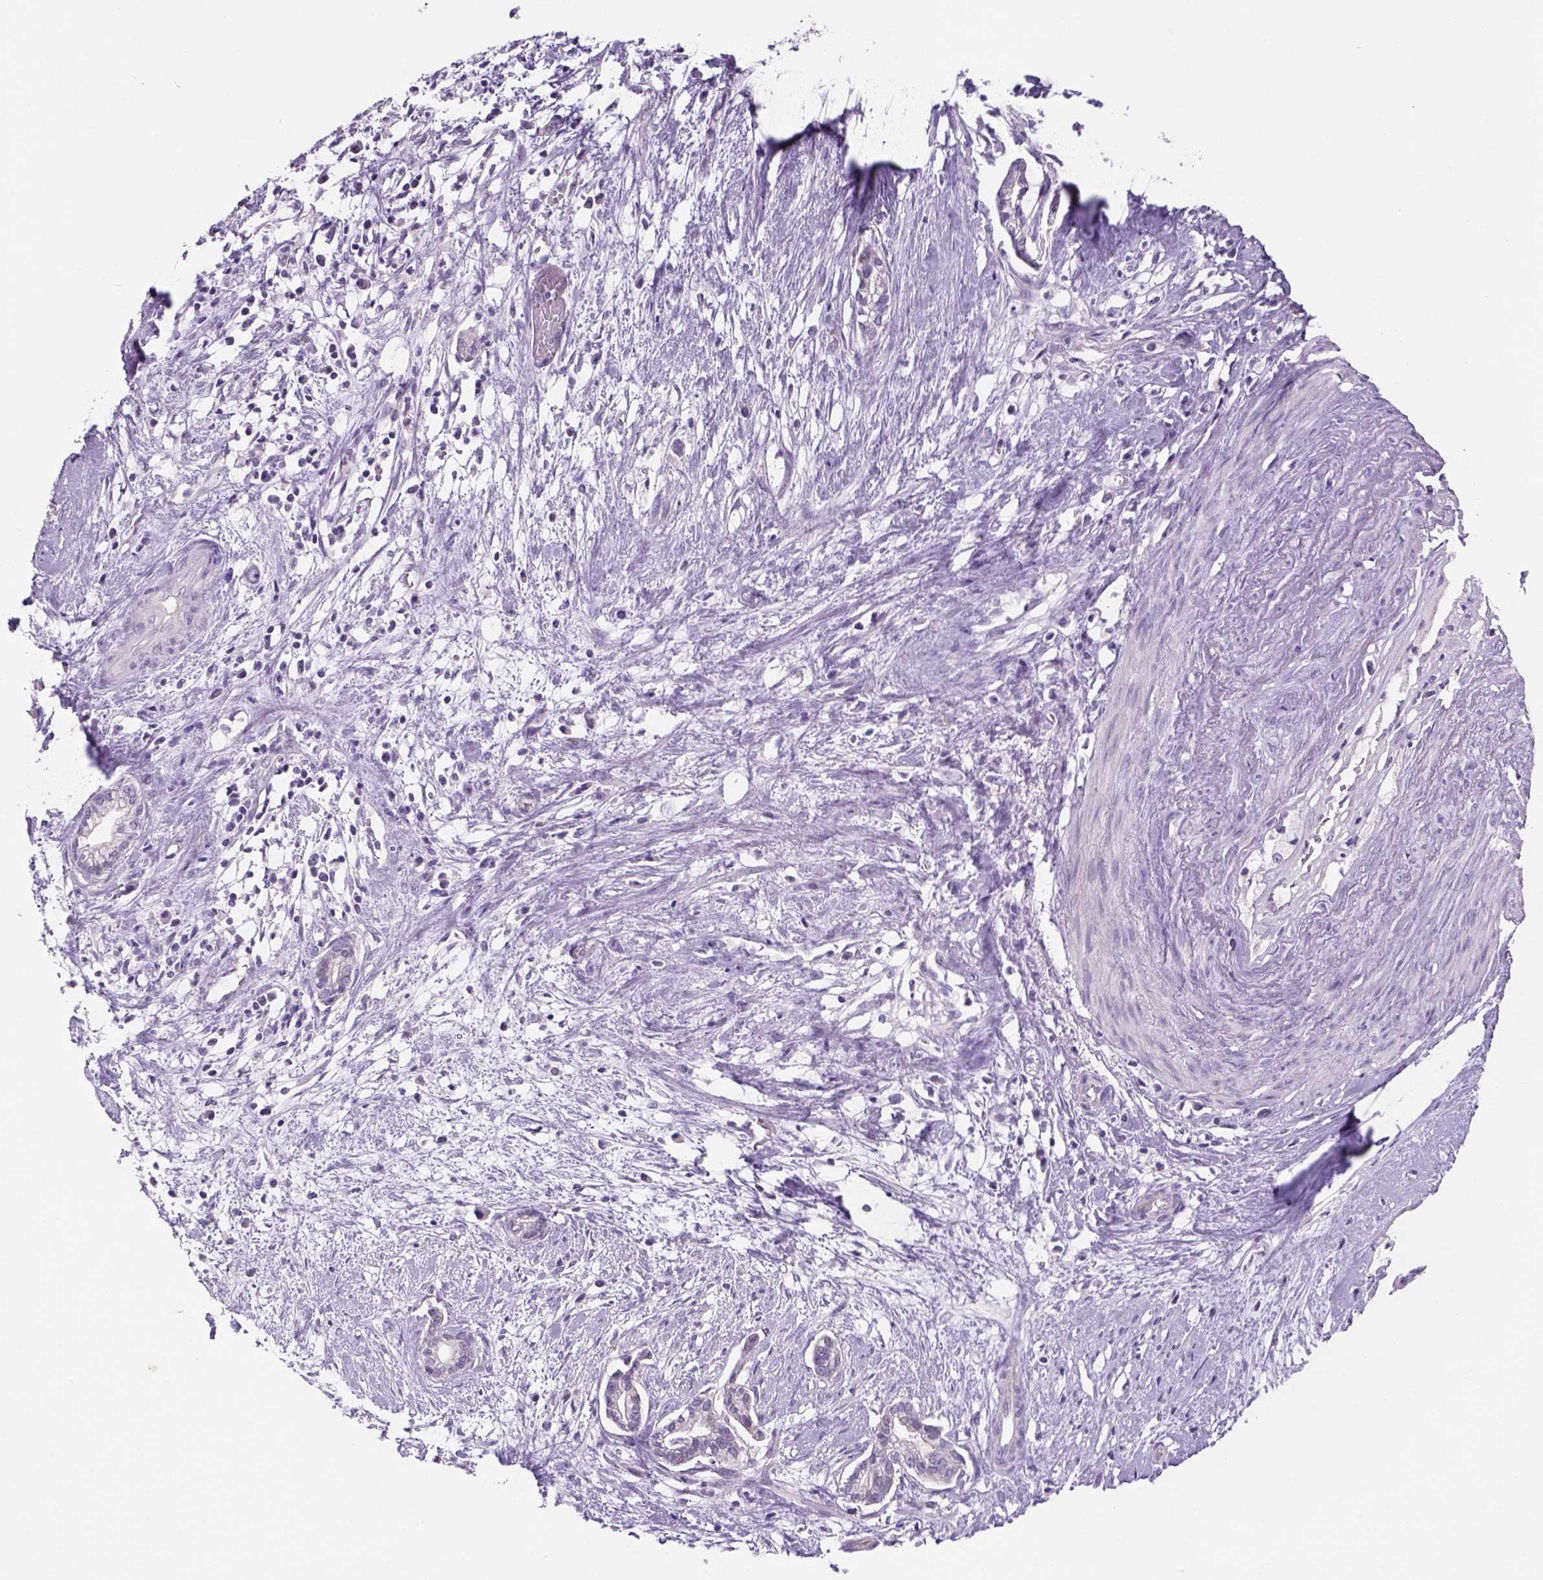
{"staining": {"intensity": "negative", "quantity": "none", "location": "none"}, "tissue": "cervical cancer", "cell_type": "Tumor cells", "image_type": "cancer", "snomed": [{"axis": "morphology", "description": "Adenocarcinoma, NOS"}, {"axis": "topography", "description": "Cervix"}], "caption": "Histopathology image shows no protein expression in tumor cells of adenocarcinoma (cervical) tissue.", "gene": "ADGRV1", "patient": {"sex": "female", "age": 62}}